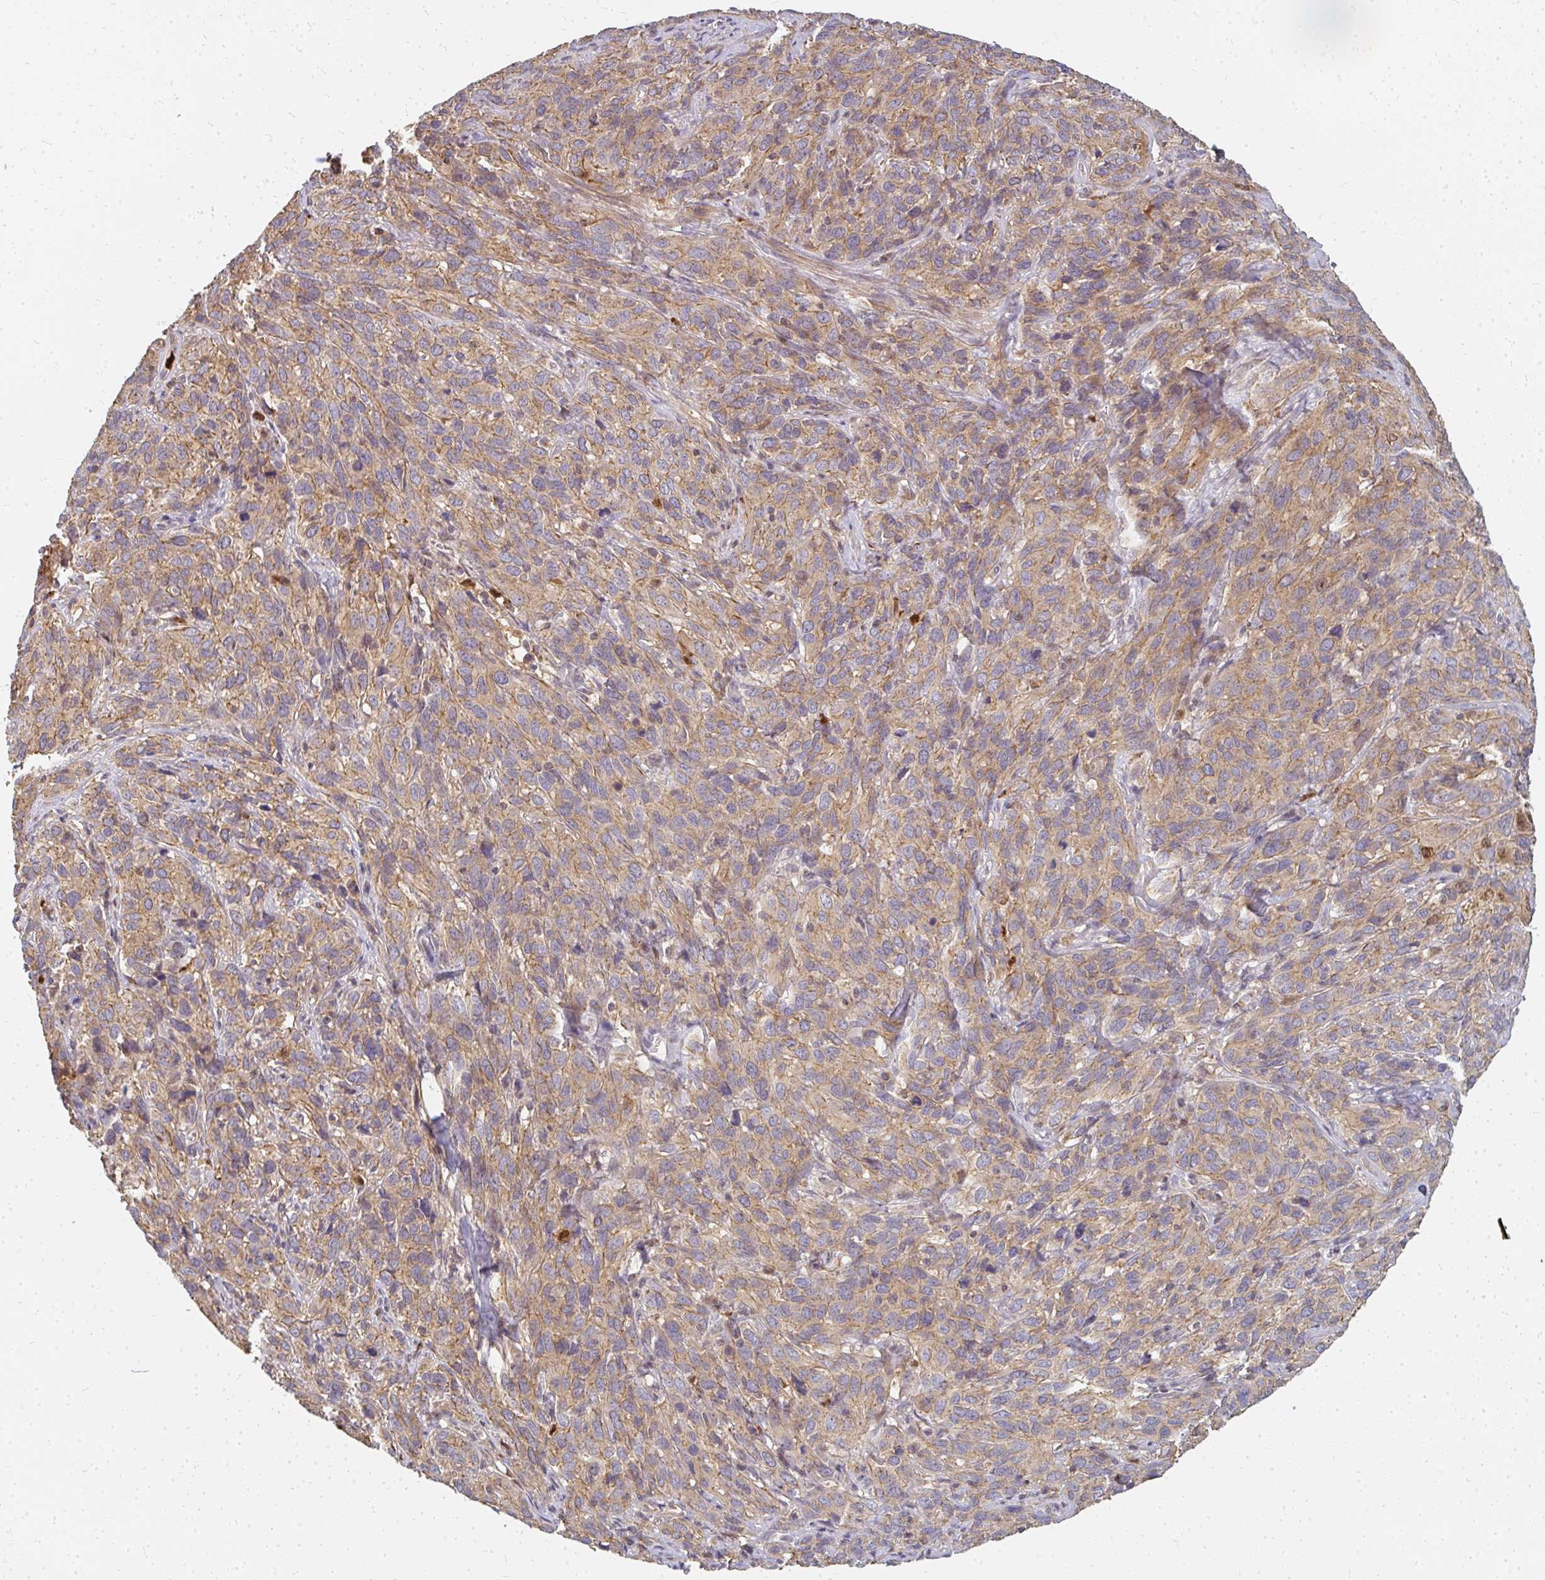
{"staining": {"intensity": "moderate", "quantity": ">75%", "location": "cytoplasmic/membranous"}, "tissue": "cervical cancer", "cell_type": "Tumor cells", "image_type": "cancer", "snomed": [{"axis": "morphology", "description": "Squamous cell carcinoma, NOS"}, {"axis": "topography", "description": "Cervix"}], "caption": "Cervical cancer (squamous cell carcinoma) tissue reveals moderate cytoplasmic/membranous positivity in approximately >75% of tumor cells", "gene": "CNTRL", "patient": {"sex": "female", "age": 51}}